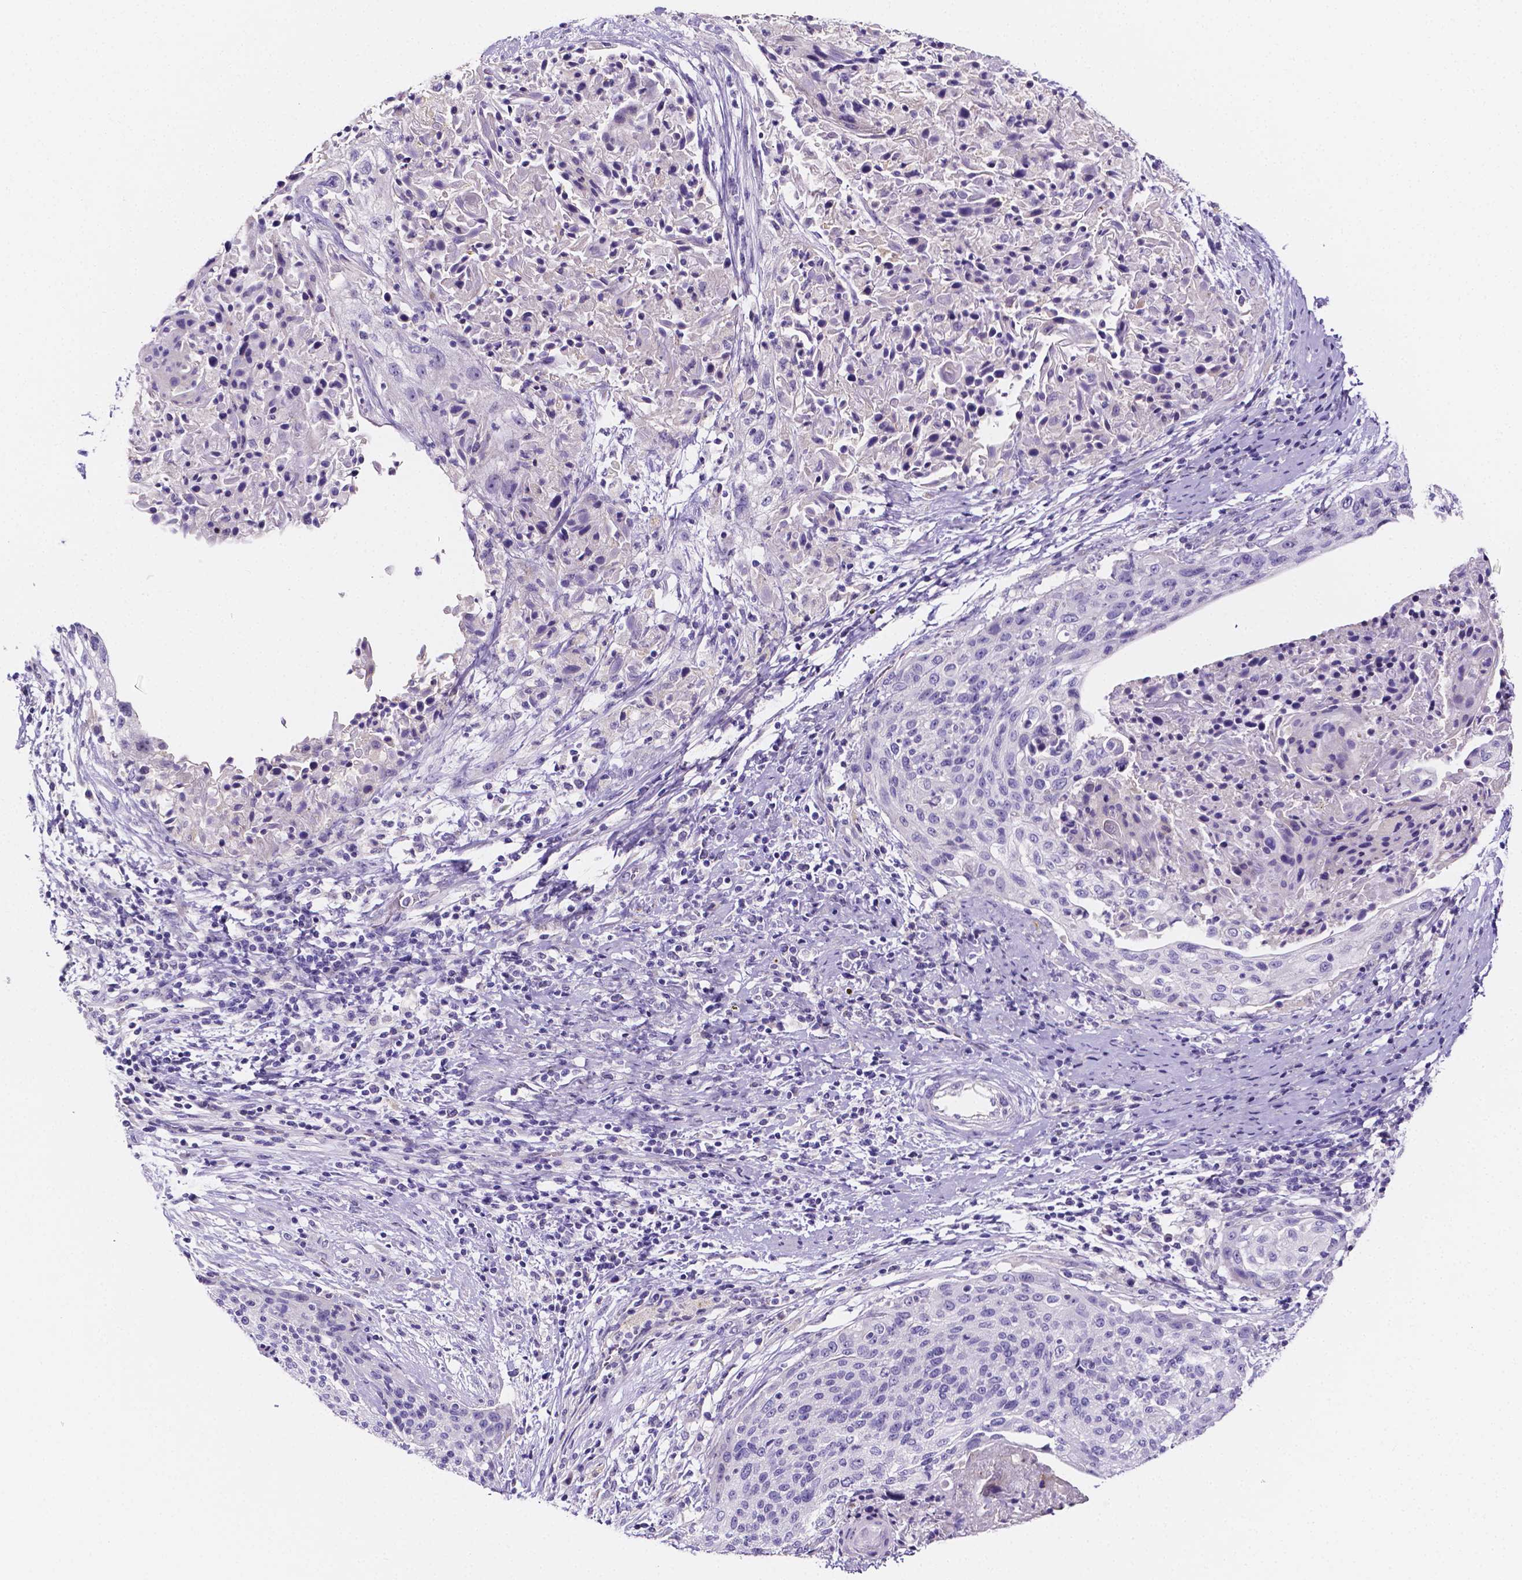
{"staining": {"intensity": "negative", "quantity": "none", "location": "none"}, "tissue": "cervical cancer", "cell_type": "Tumor cells", "image_type": "cancer", "snomed": [{"axis": "morphology", "description": "Squamous cell carcinoma, NOS"}, {"axis": "topography", "description": "Cervix"}], "caption": "The image displays no staining of tumor cells in cervical cancer.", "gene": "NRGN", "patient": {"sex": "female", "age": 31}}